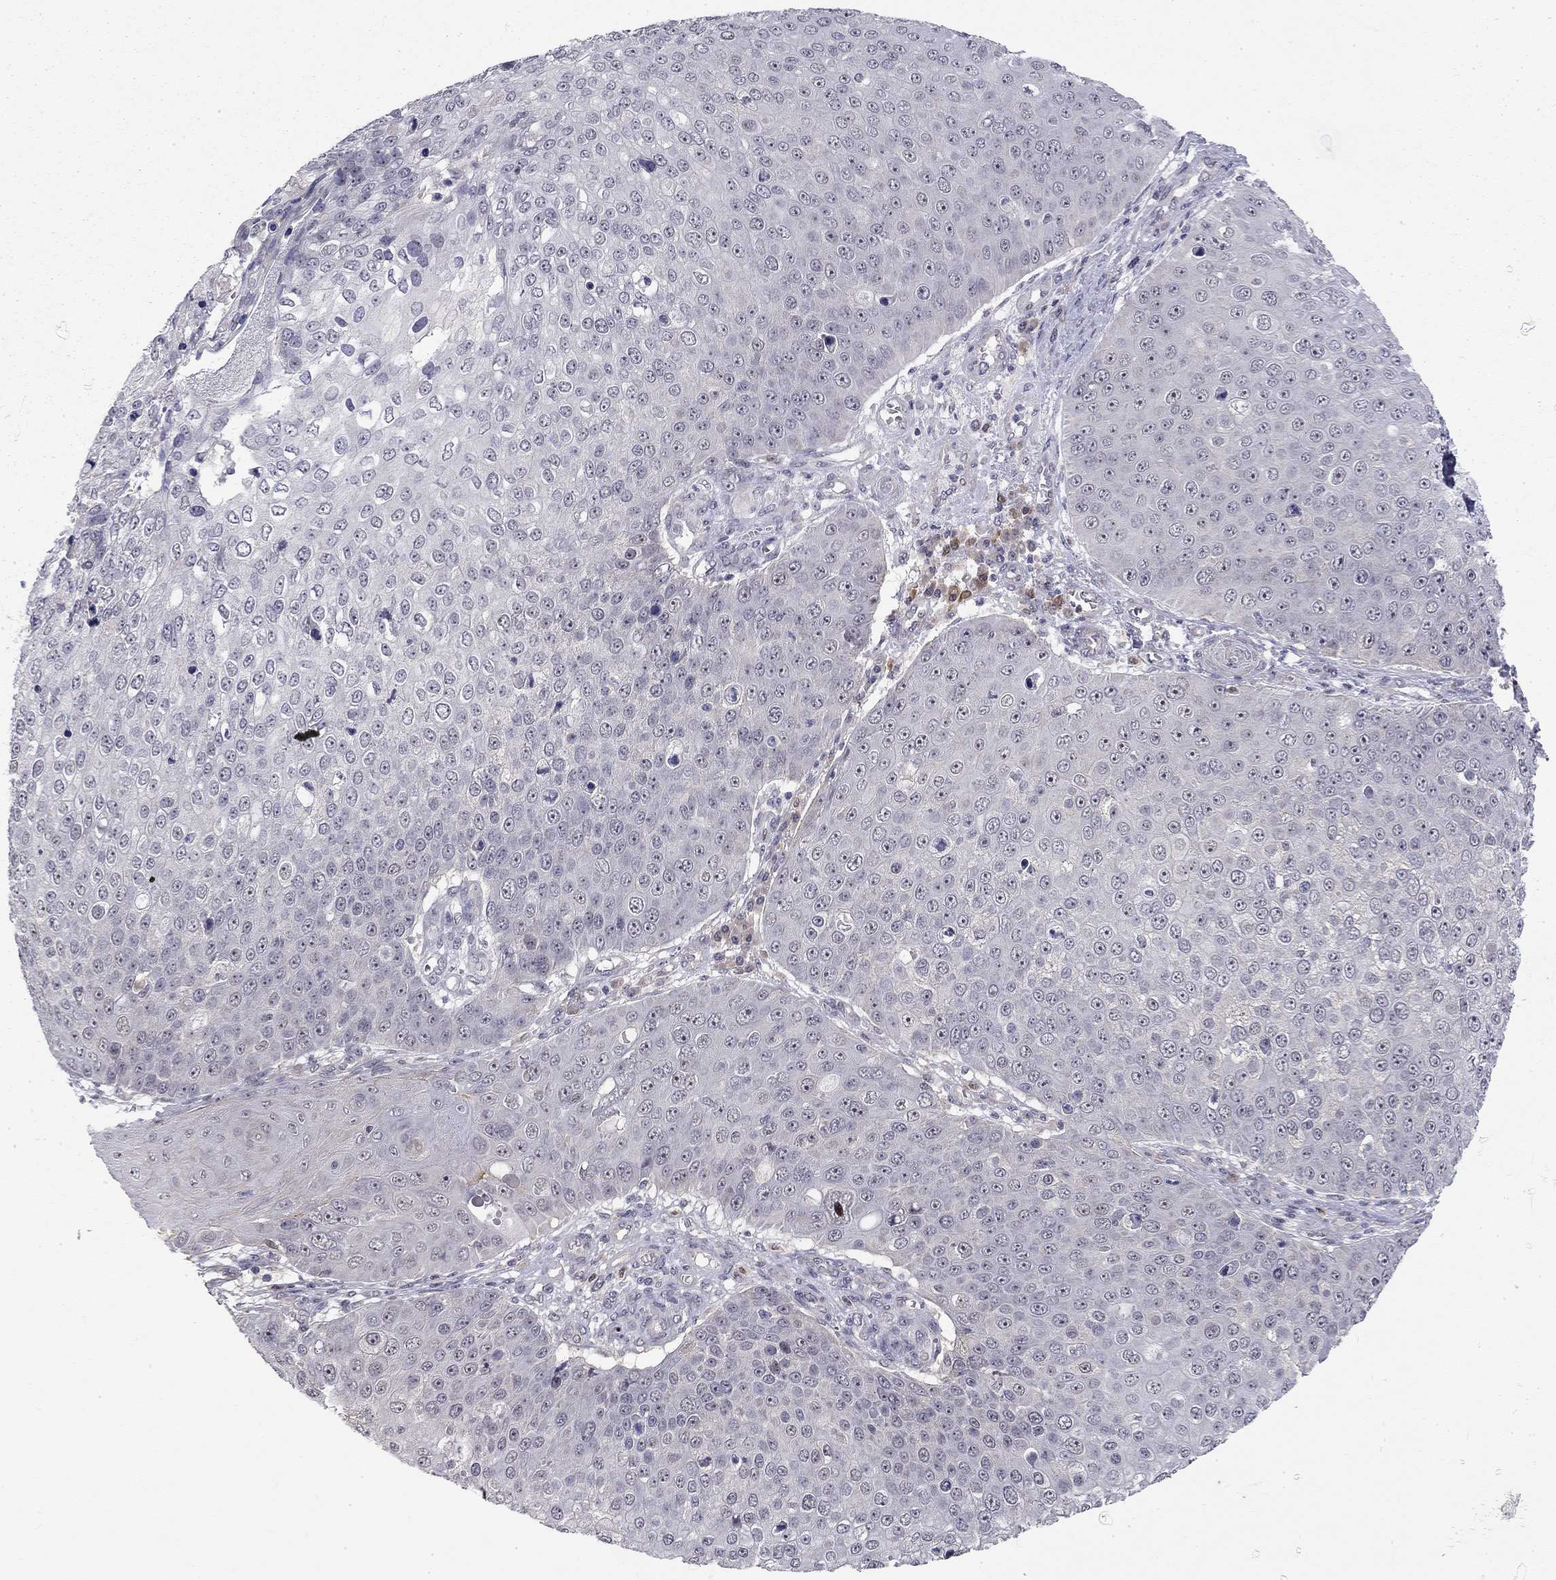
{"staining": {"intensity": "weak", "quantity": ">75%", "location": "nuclear"}, "tissue": "skin cancer", "cell_type": "Tumor cells", "image_type": "cancer", "snomed": [{"axis": "morphology", "description": "Squamous cell carcinoma, NOS"}, {"axis": "topography", "description": "Skin"}], "caption": "Squamous cell carcinoma (skin) stained with DAB immunohistochemistry (IHC) shows low levels of weak nuclear staining in about >75% of tumor cells. (brown staining indicates protein expression, while blue staining denotes nuclei).", "gene": "STXBP6", "patient": {"sex": "male", "age": 71}}